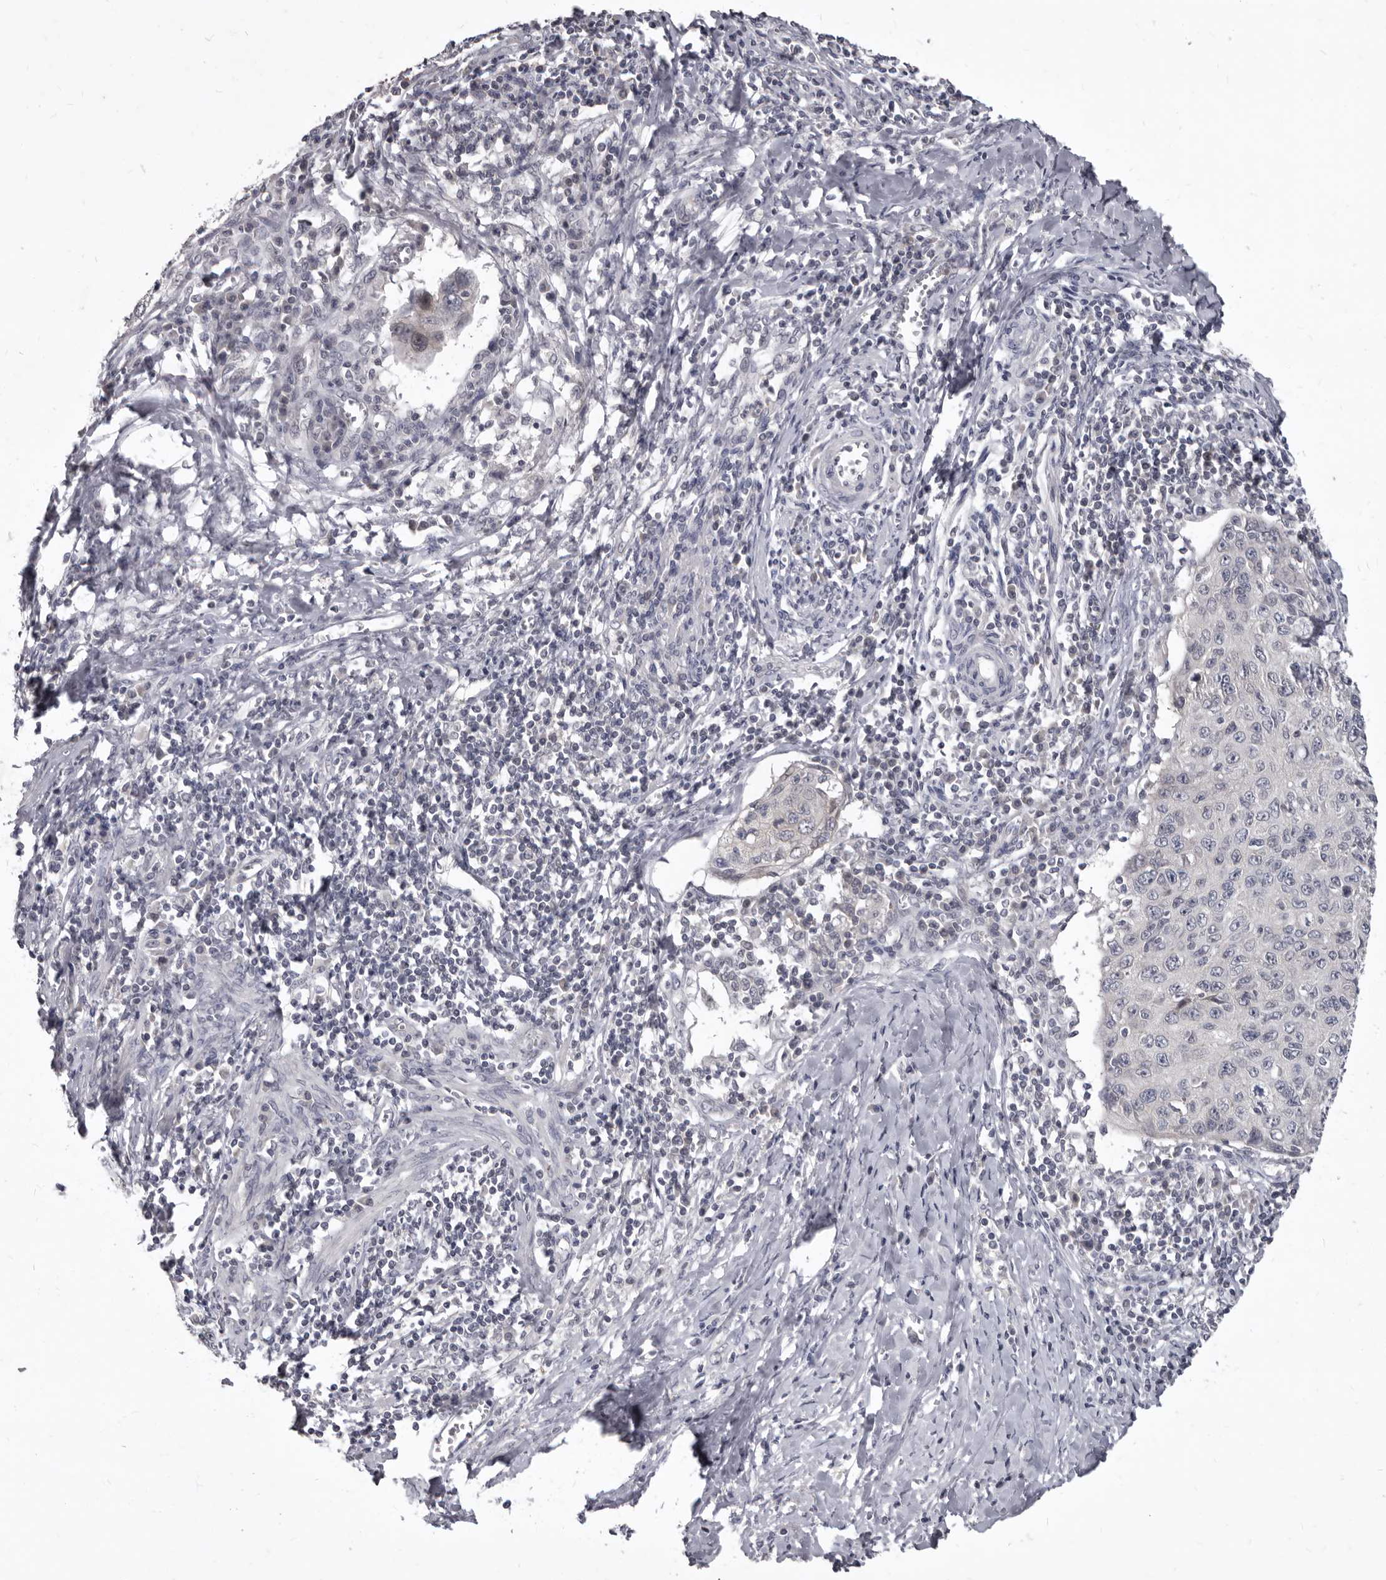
{"staining": {"intensity": "negative", "quantity": "none", "location": "none"}, "tissue": "cervical cancer", "cell_type": "Tumor cells", "image_type": "cancer", "snomed": [{"axis": "morphology", "description": "Squamous cell carcinoma, NOS"}, {"axis": "topography", "description": "Cervix"}], "caption": "IHC micrograph of cervical cancer stained for a protein (brown), which demonstrates no staining in tumor cells.", "gene": "SULT1E1", "patient": {"sex": "female", "age": 53}}